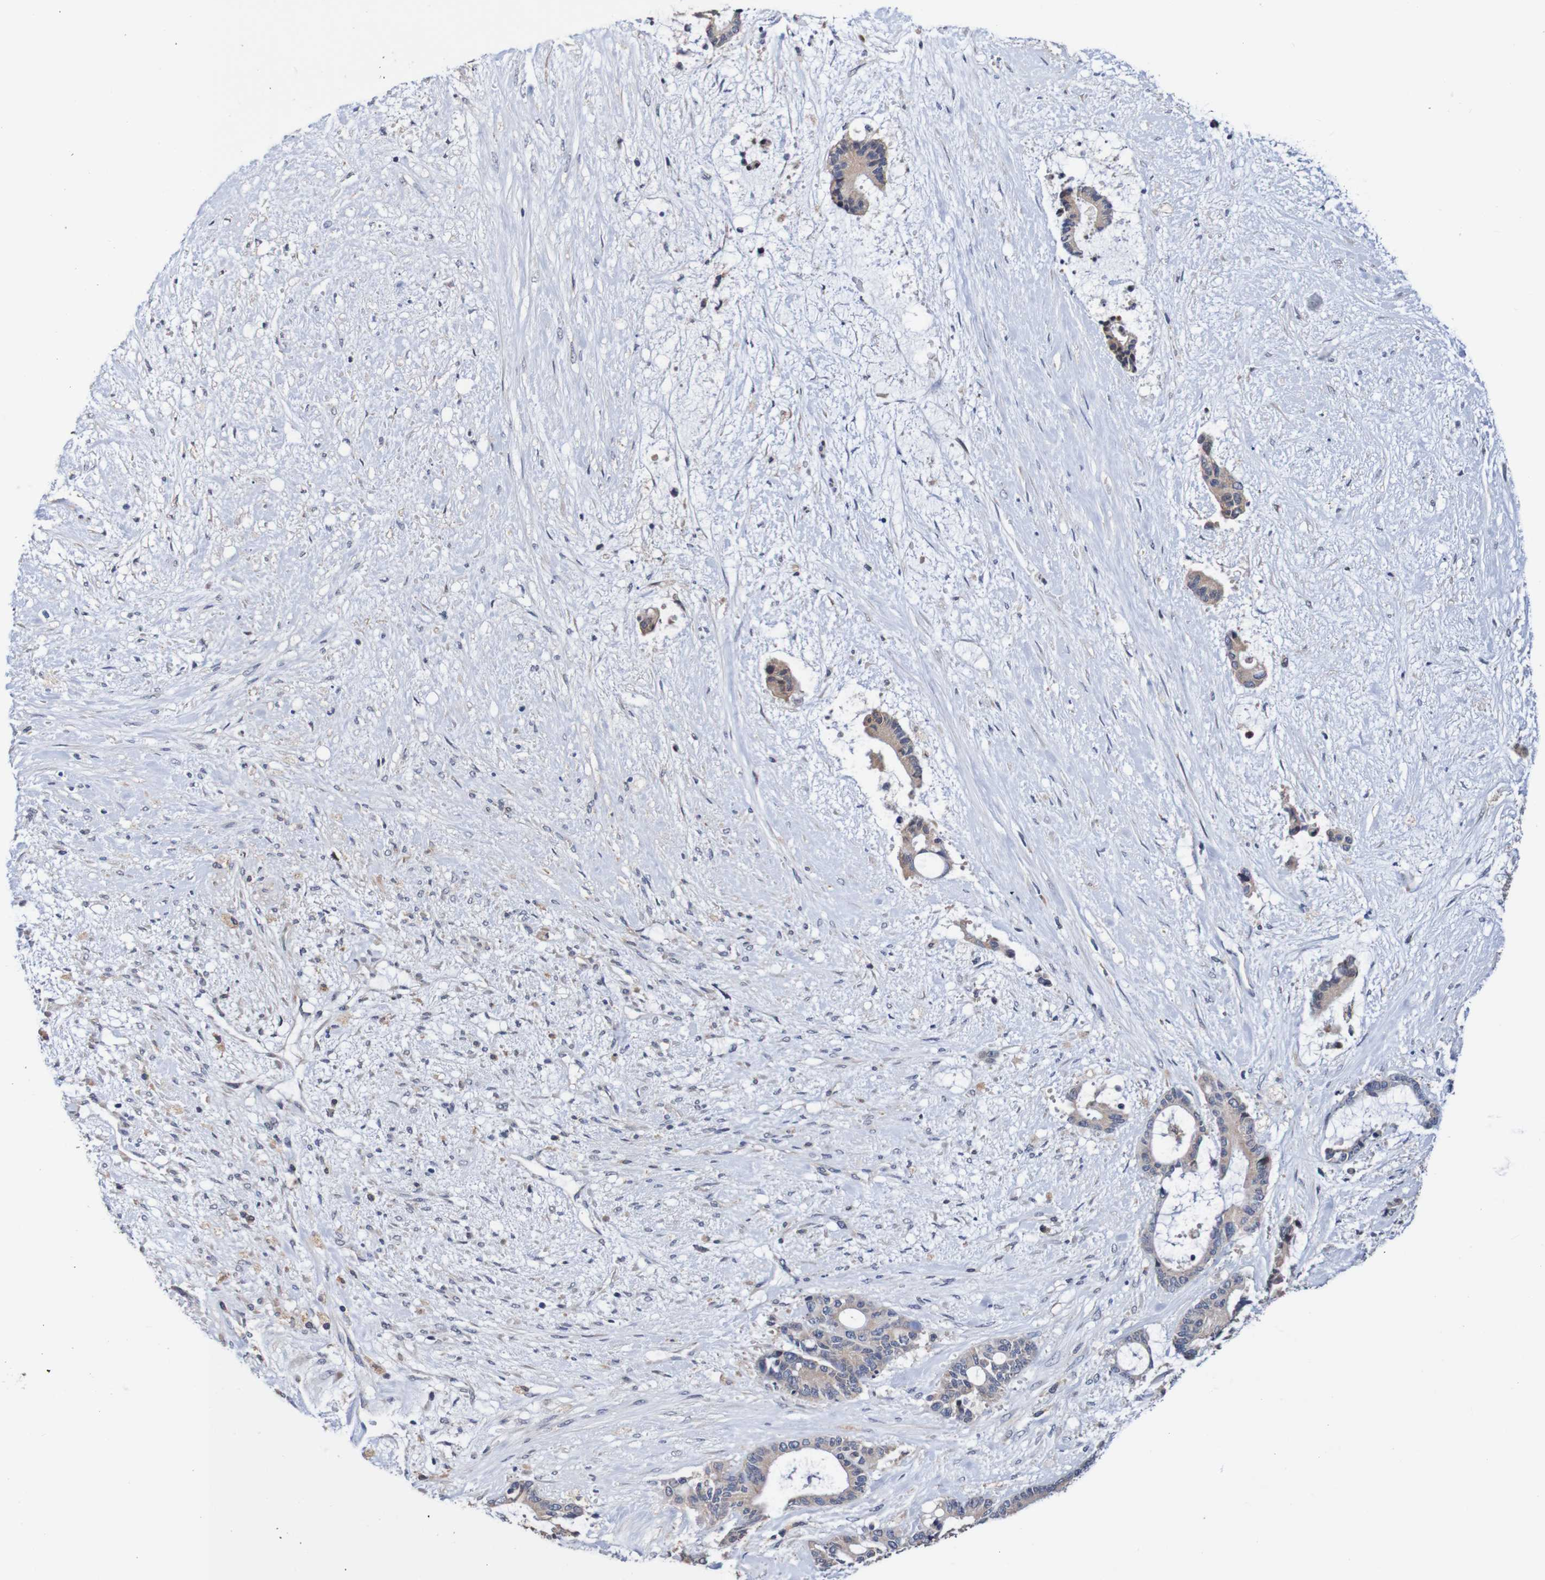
{"staining": {"intensity": "weak", "quantity": ">75%", "location": "cytoplasmic/membranous"}, "tissue": "liver cancer", "cell_type": "Tumor cells", "image_type": "cancer", "snomed": [{"axis": "morphology", "description": "Normal tissue, NOS"}, {"axis": "morphology", "description": "Cholangiocarcinoma"}, {"axis": "topography", "description": "Liver"}, {"axis": "topography", "description": "Peripheral nerve tissue"}], "caption": "Human liver cholangiocarcinoma stained with a brown dye shows weak cytoplasmic/membranous positive expression in about >75% of tumor cells.", "gene": "FIBP", "patient": {"sex": "female", "age": 73}}